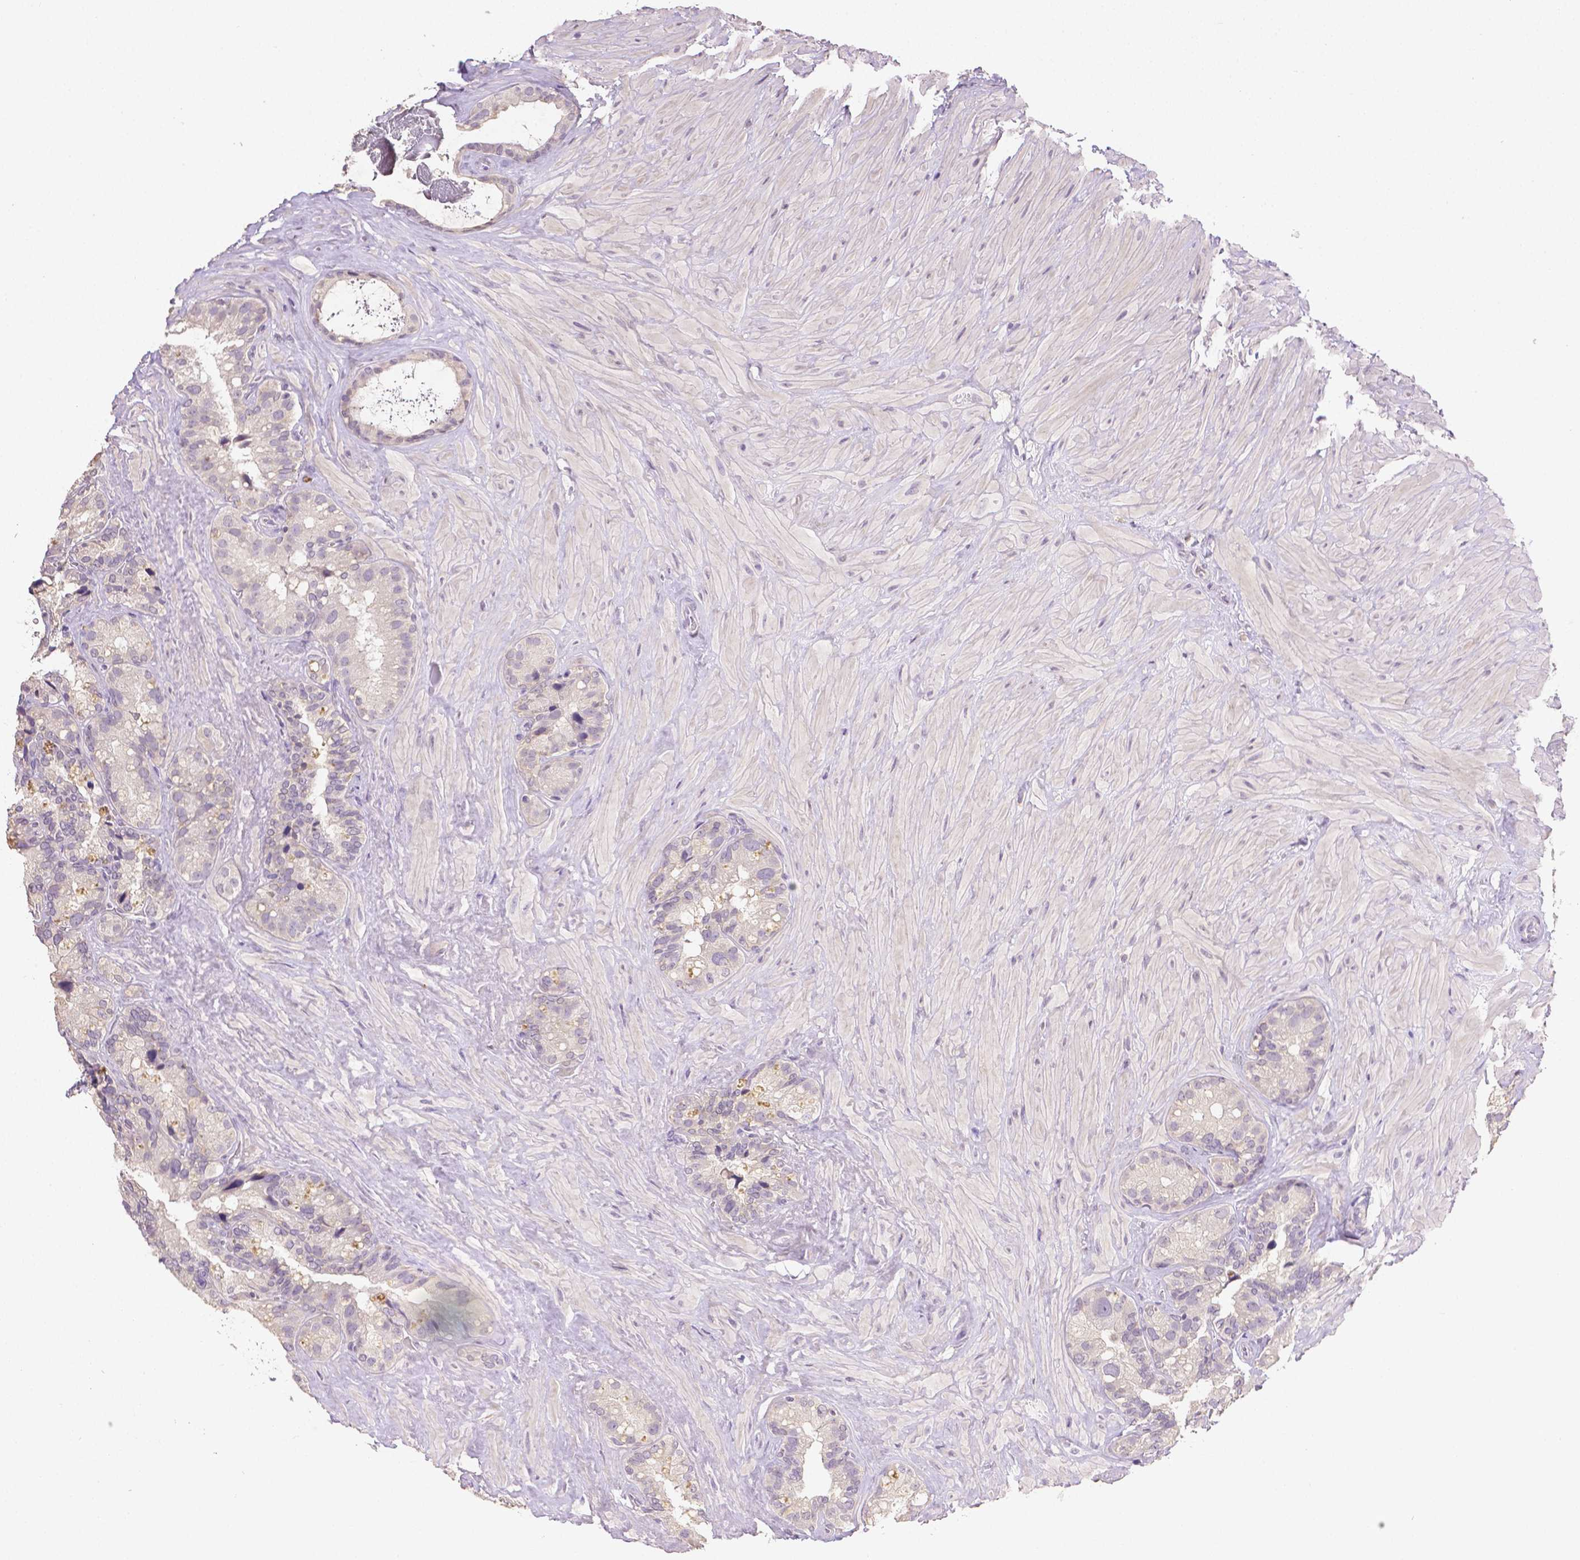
{"staining": {"intensity": "negative", "quantity": "none", "location": "none"}, "tissue": "seminal vesicle", "cell_type": "Glandular cells", "image_type": "normal", "snomed": [{"axis": "morphology", "description": "Normal tissue, NOS"}, {"axis": "topography", "description": "Seminal veicle"}], "caption": "Immunohistochemistry (IHC) histopathology image of benign seminal vesicle: seminal vesicle stained with DAB (3,3'-diaminobenzidine) demonstrates no significant protein expression in glandular cells.", "gene": "TGM1", "patient": {"sex": "male", "age": 60}}